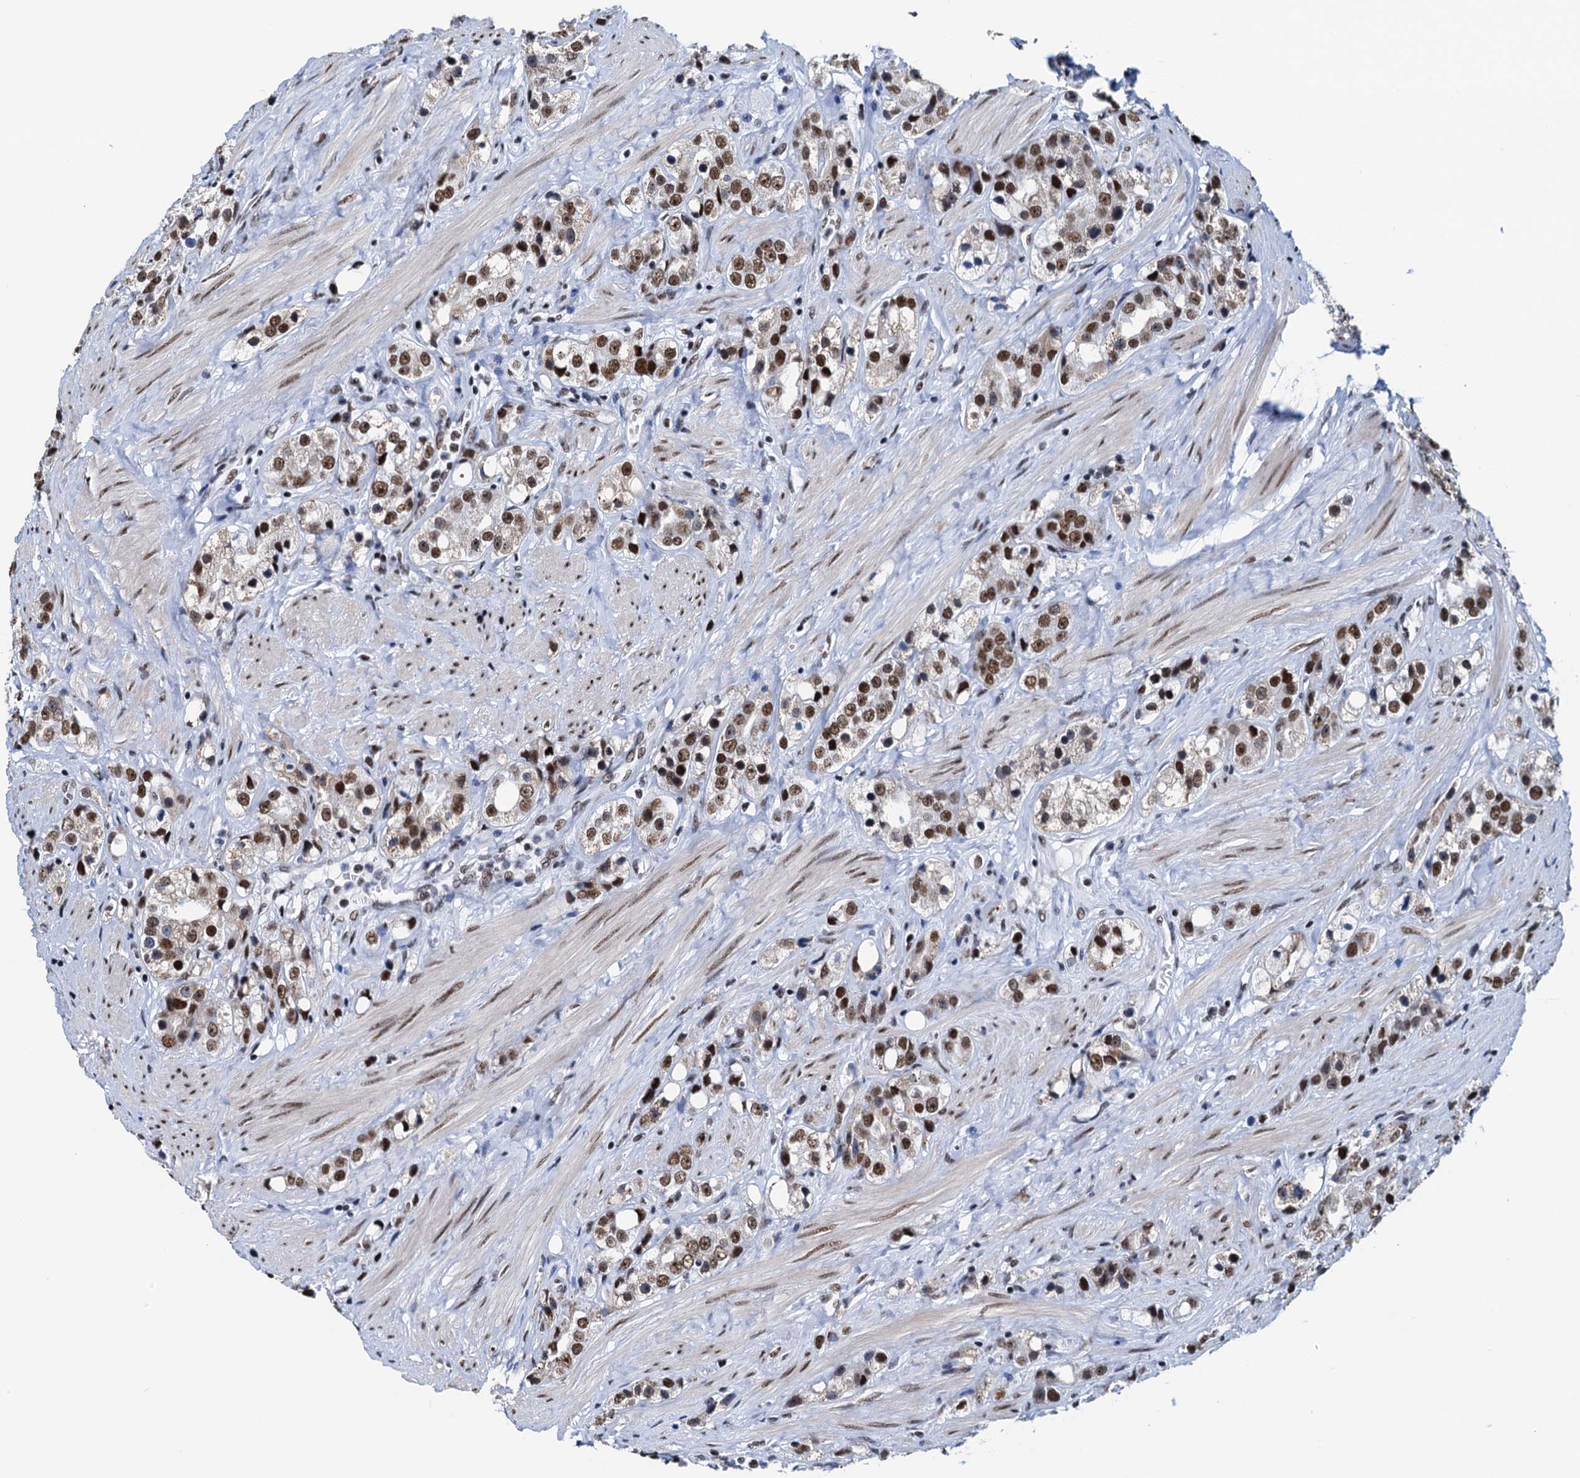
{"staining": {"intensity": "strong", "quantity": ">75%", "location": "nuclear"}, "tissue": "prostate cancer", "cell_type": "Tumor cells", "image_type": "cancer", "snomed": [{"axis": "morphology", "description": "Adenocarcinoma, NOS"}, {"axis": "topography", "description": "Prostate"}], "caption": "The image shows immunohistochemical staining of prostate cancer (adenocarcinoma). There is strong nuclear expression is identified in about >75% of tumor cells.", "gene": "SLTM", "patient": {"sex": "male", "age": 79}}